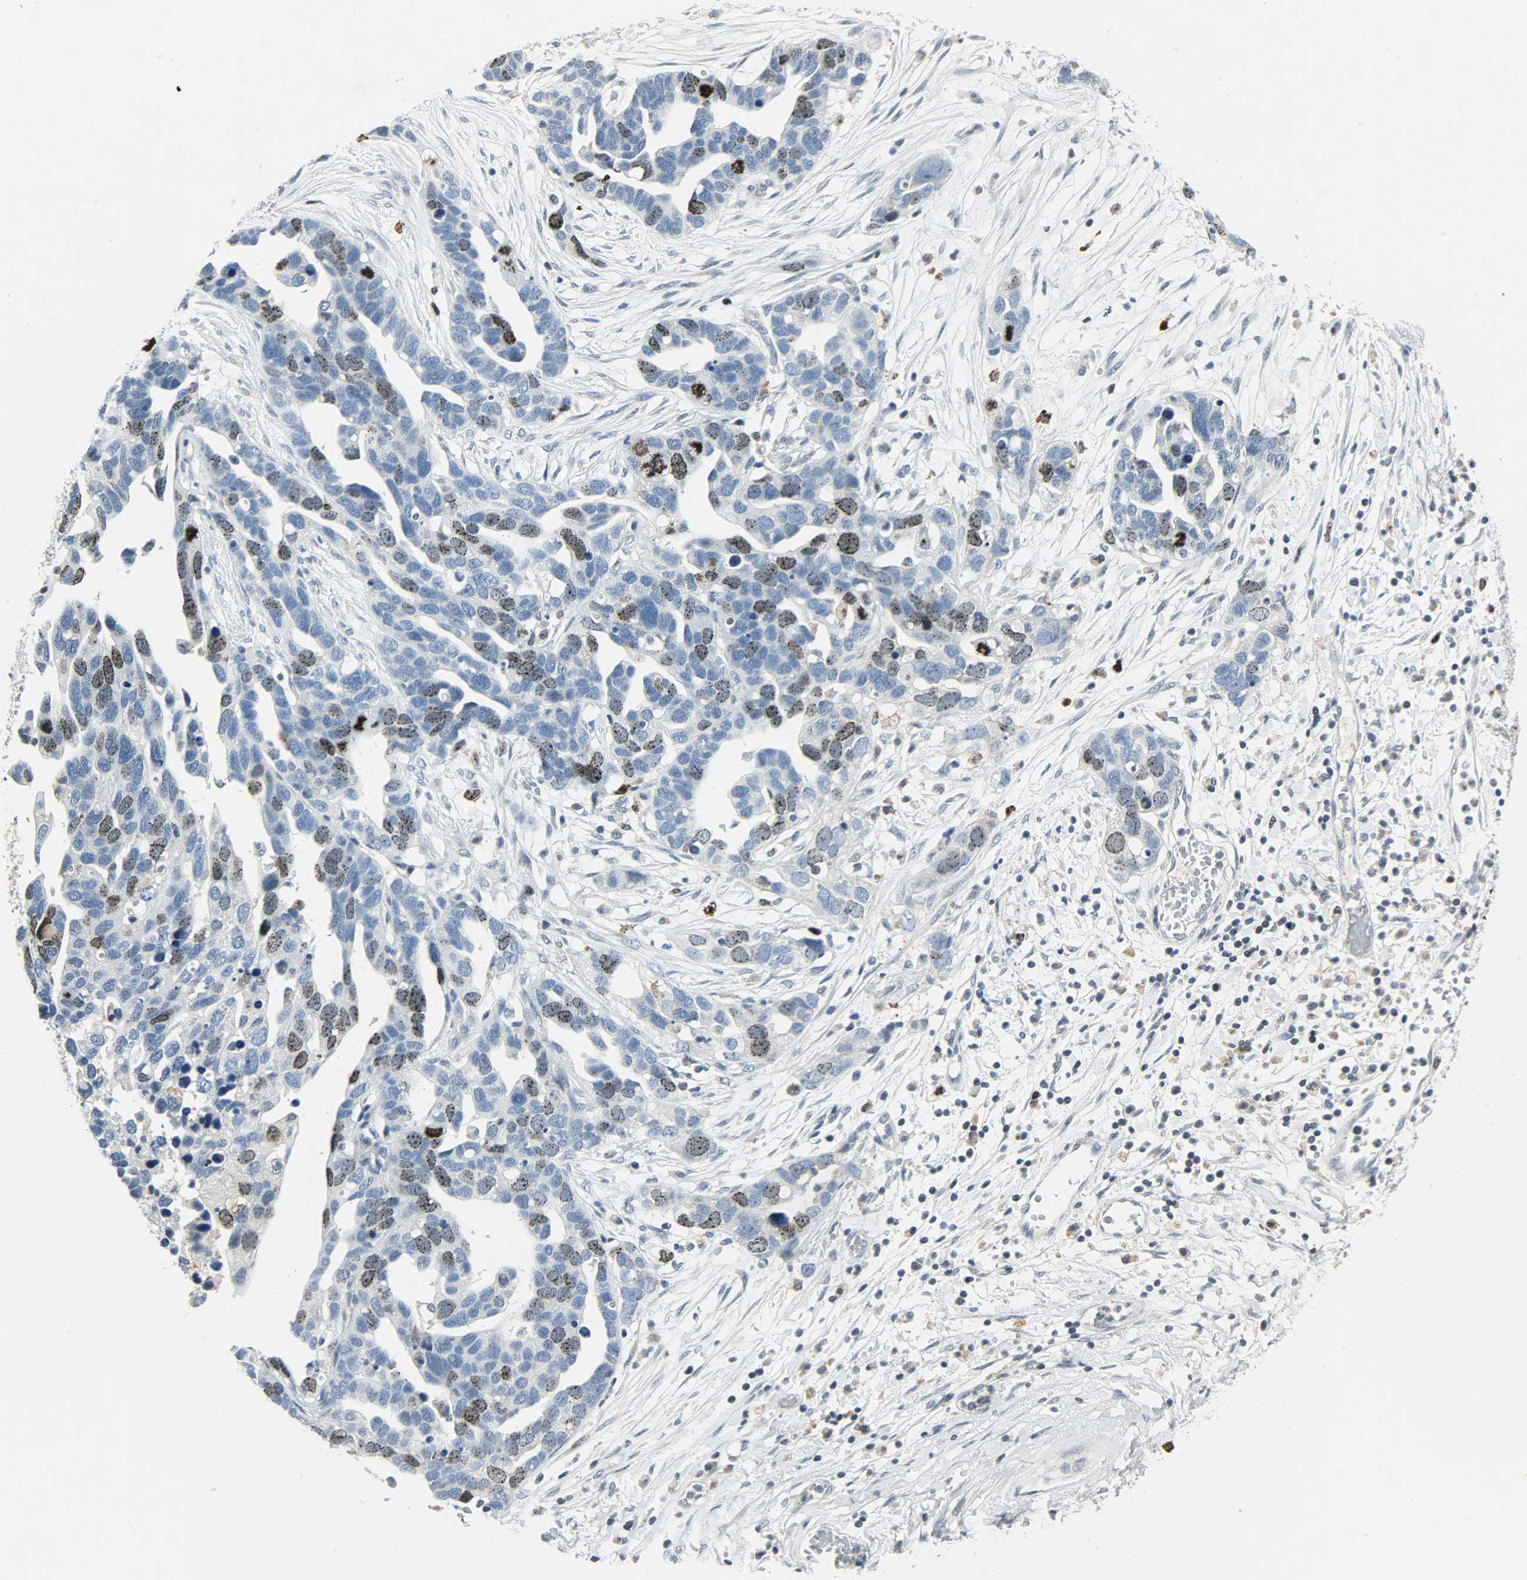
{"staining": {"intensity": "moderate", "quantity": "25%-75%", "location": "nuclear"}, "tissue": "ovarian cancer", "cell_type": "Tumor cells", "image_type": "cancer", "snomed": [{"axis": "morphology", "description": "Cystadenocarcinoma, serous, NOS"}, {"axis": "topography", "description": "Ovary"}], "caption": "Immunohistochemical staining of human ovarian cancer reveals medium levels of moderate nuclear positivity in approximately 25%-75% of tumor cells. The staining is performed using DAB brown chromogen to label protein expression. The nuclei are counter-stained blue using hematoxylin.", "gene": "AURKB", "patient": {"sex": "female", "age": 54}}